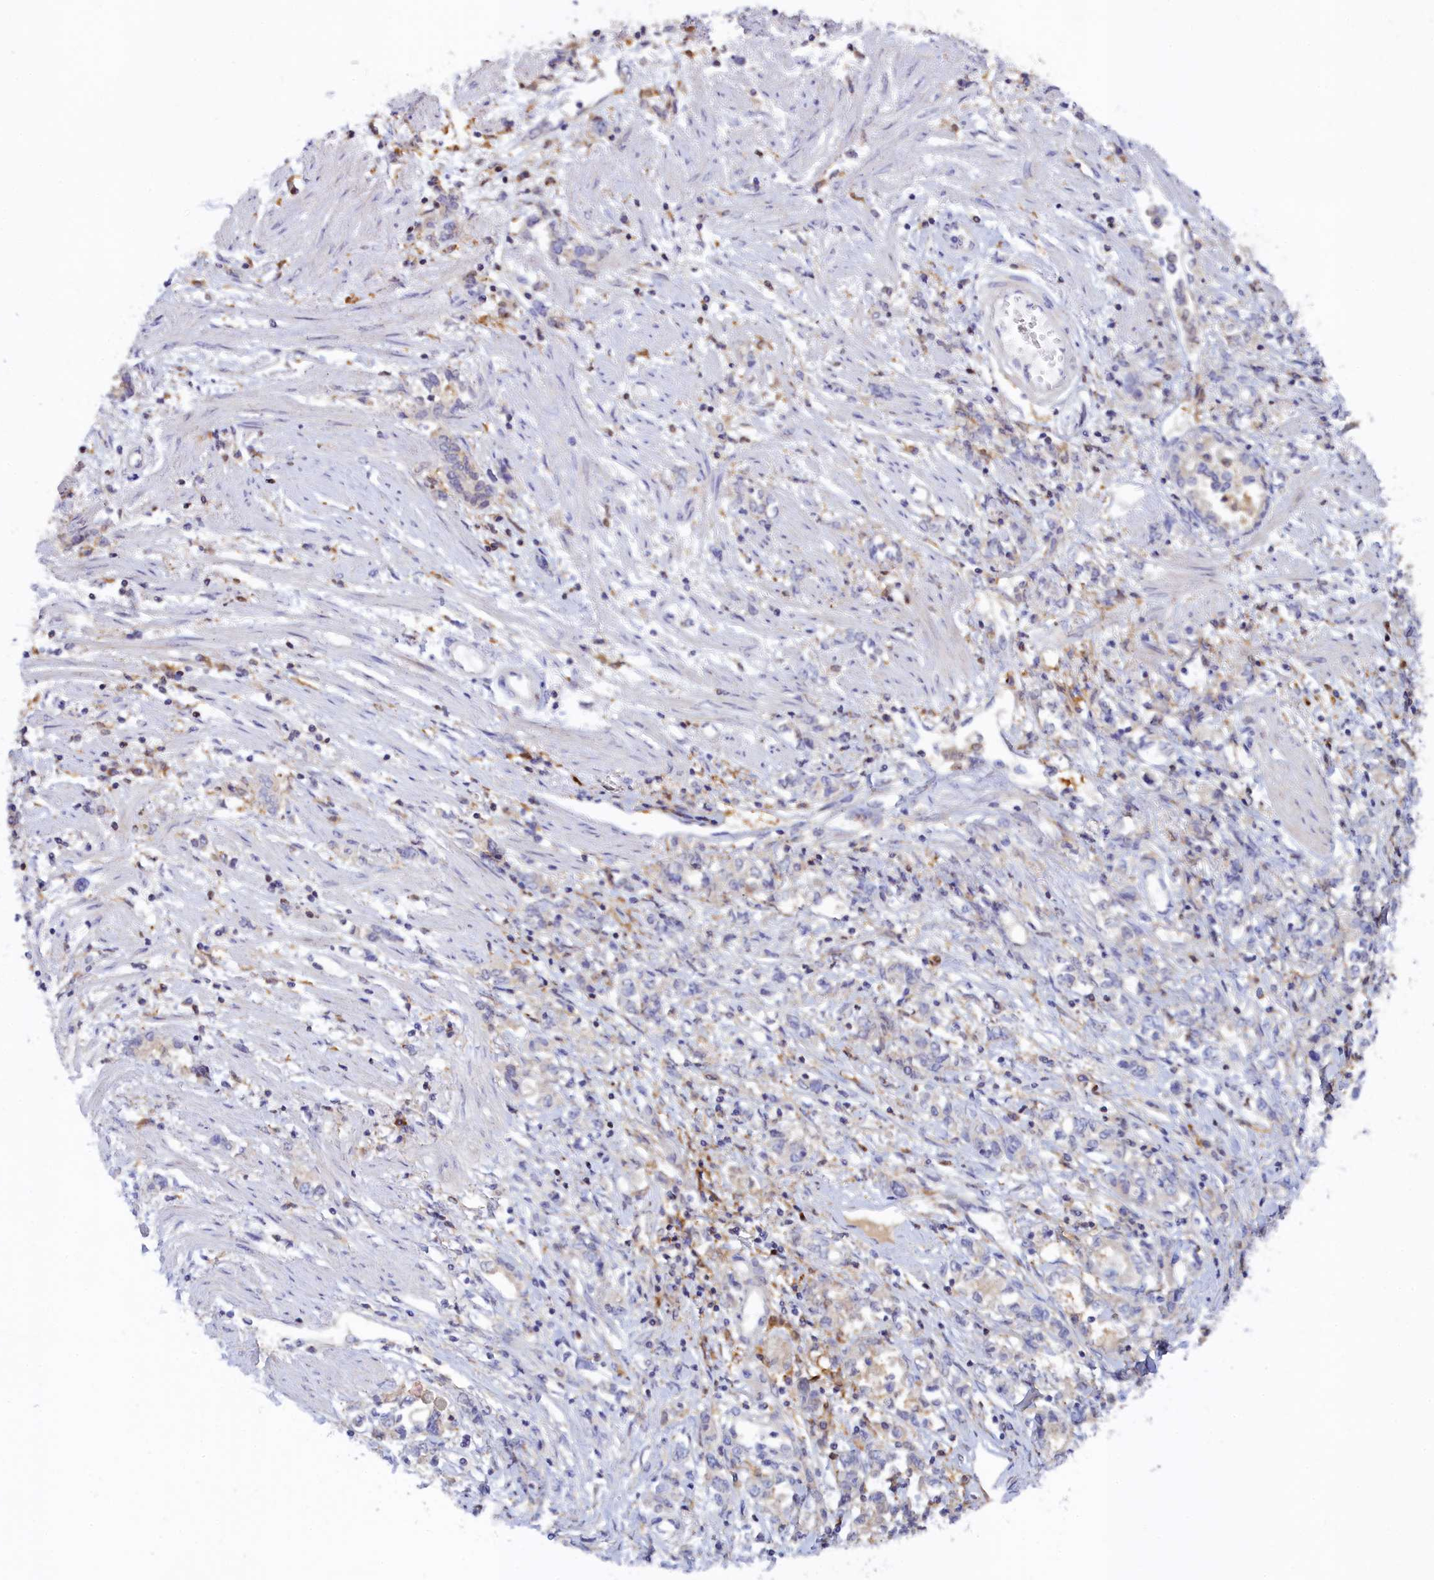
{"staining": {"intensity": "negative", "quantity": "none", "location": "none"}, "tissue": "stomach cancer", "cell_type": "Tumor cells", "image_type": "cancer", "snomed": [{"axis": "morphology", "description": "Adenocarcinoma, NOS"}, {"axis": "topography", "description": "Stomach"}], "caption": "Immunohistochemistry image of human stomach cancer stained for a protein (brown), which reveals no positivity in tumor cells. (DAB (3,3'-diaminobenzidine) IHC with hematoxylin counter stain).", "gene": "SPATA5L1", "patient": {"sex": "female", "age": 76}}